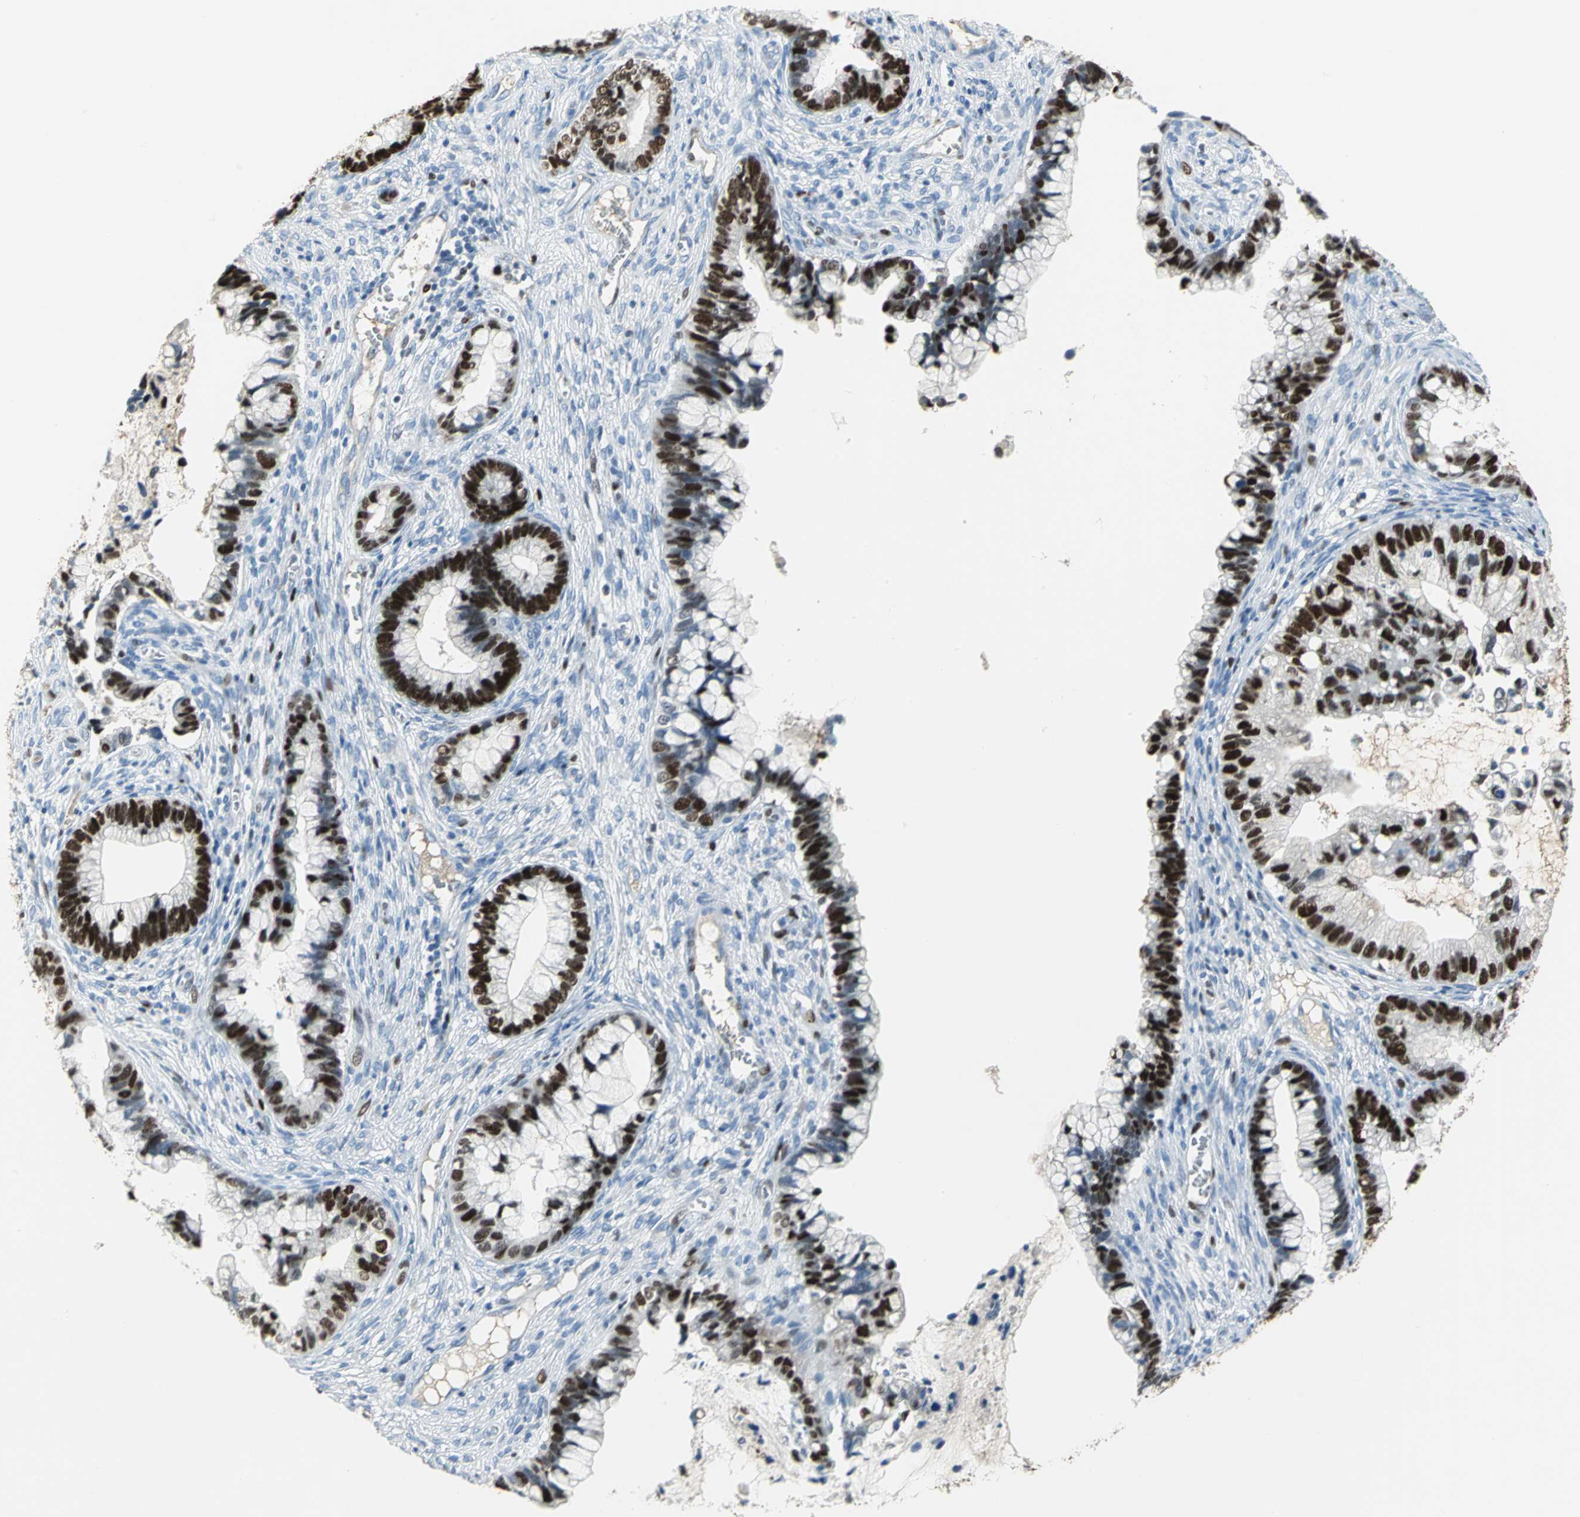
{"staining": {"intensity": "strong", "quantity": ">75%", "location": "nuclear"}, "tissue": "cervical cancer", "cell_type": "Tumor cells", "image_type": "cancer", "snomed": [{"axis": "morphology", "description": "Adenocarcinoma, NOS"}, {"axis": "topography", "description": "Cervix"}], "caption": "Adenocarcinoma (cervical) stained with a protein marker reveals strong staining in tumor cells.", "gene": "MCM4", "patient": {"sex": "female", "age": 44}}